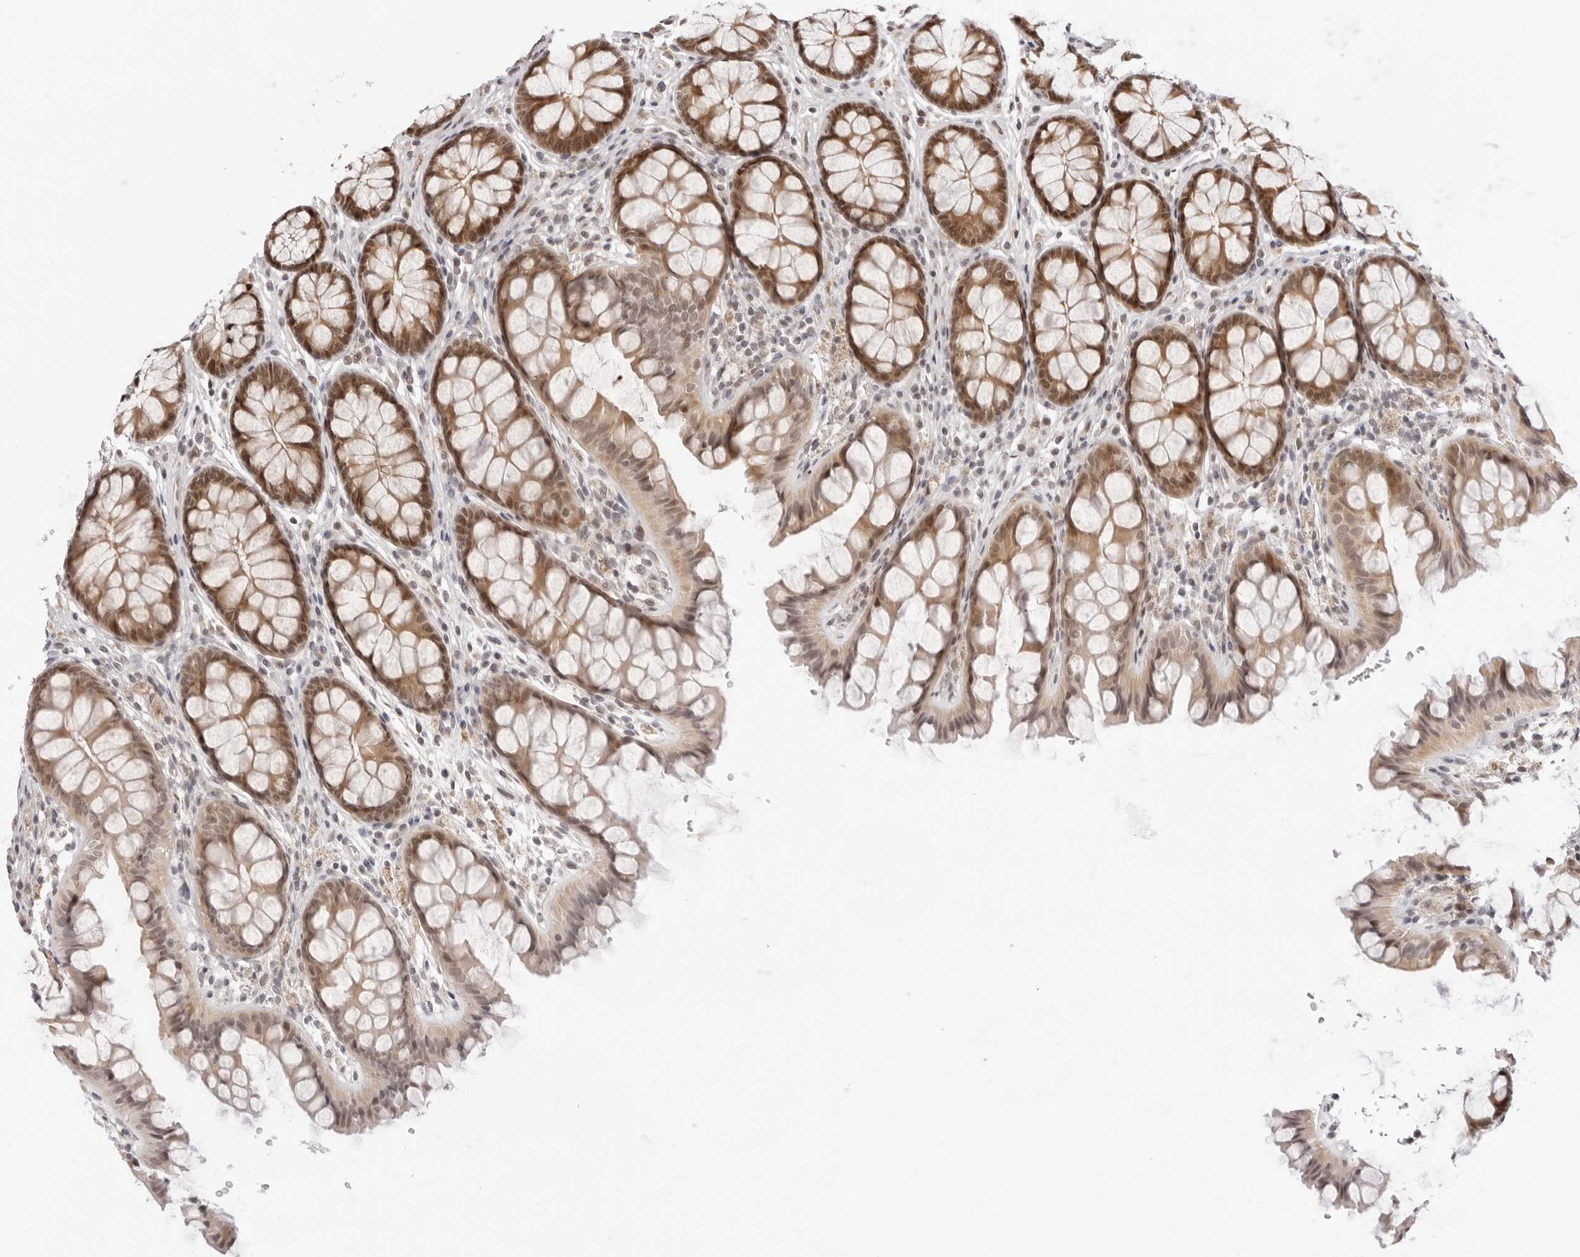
{"staining": {"intensity": "moderate", "quantity": ">75%", "location": "nuclear"}, "tissue": "colon", "cell_type": "Endothelial cells", "image_type": "normal", "snomed": [{"axis": "morphology", "description": "Normal tissue, NOS"}, {"axis": "topography", "description": "Colon"}], "caption": "Moderate nuclear expression is identified in about >75% of endothelial cells in benign colon. The staining was performed using DAB, with brown indicating positive protein expression. Nuclei are stained blue with hematoxylin.", "gene": "ITGB3BP", "patient": {"sex": "female", "age": 55}}